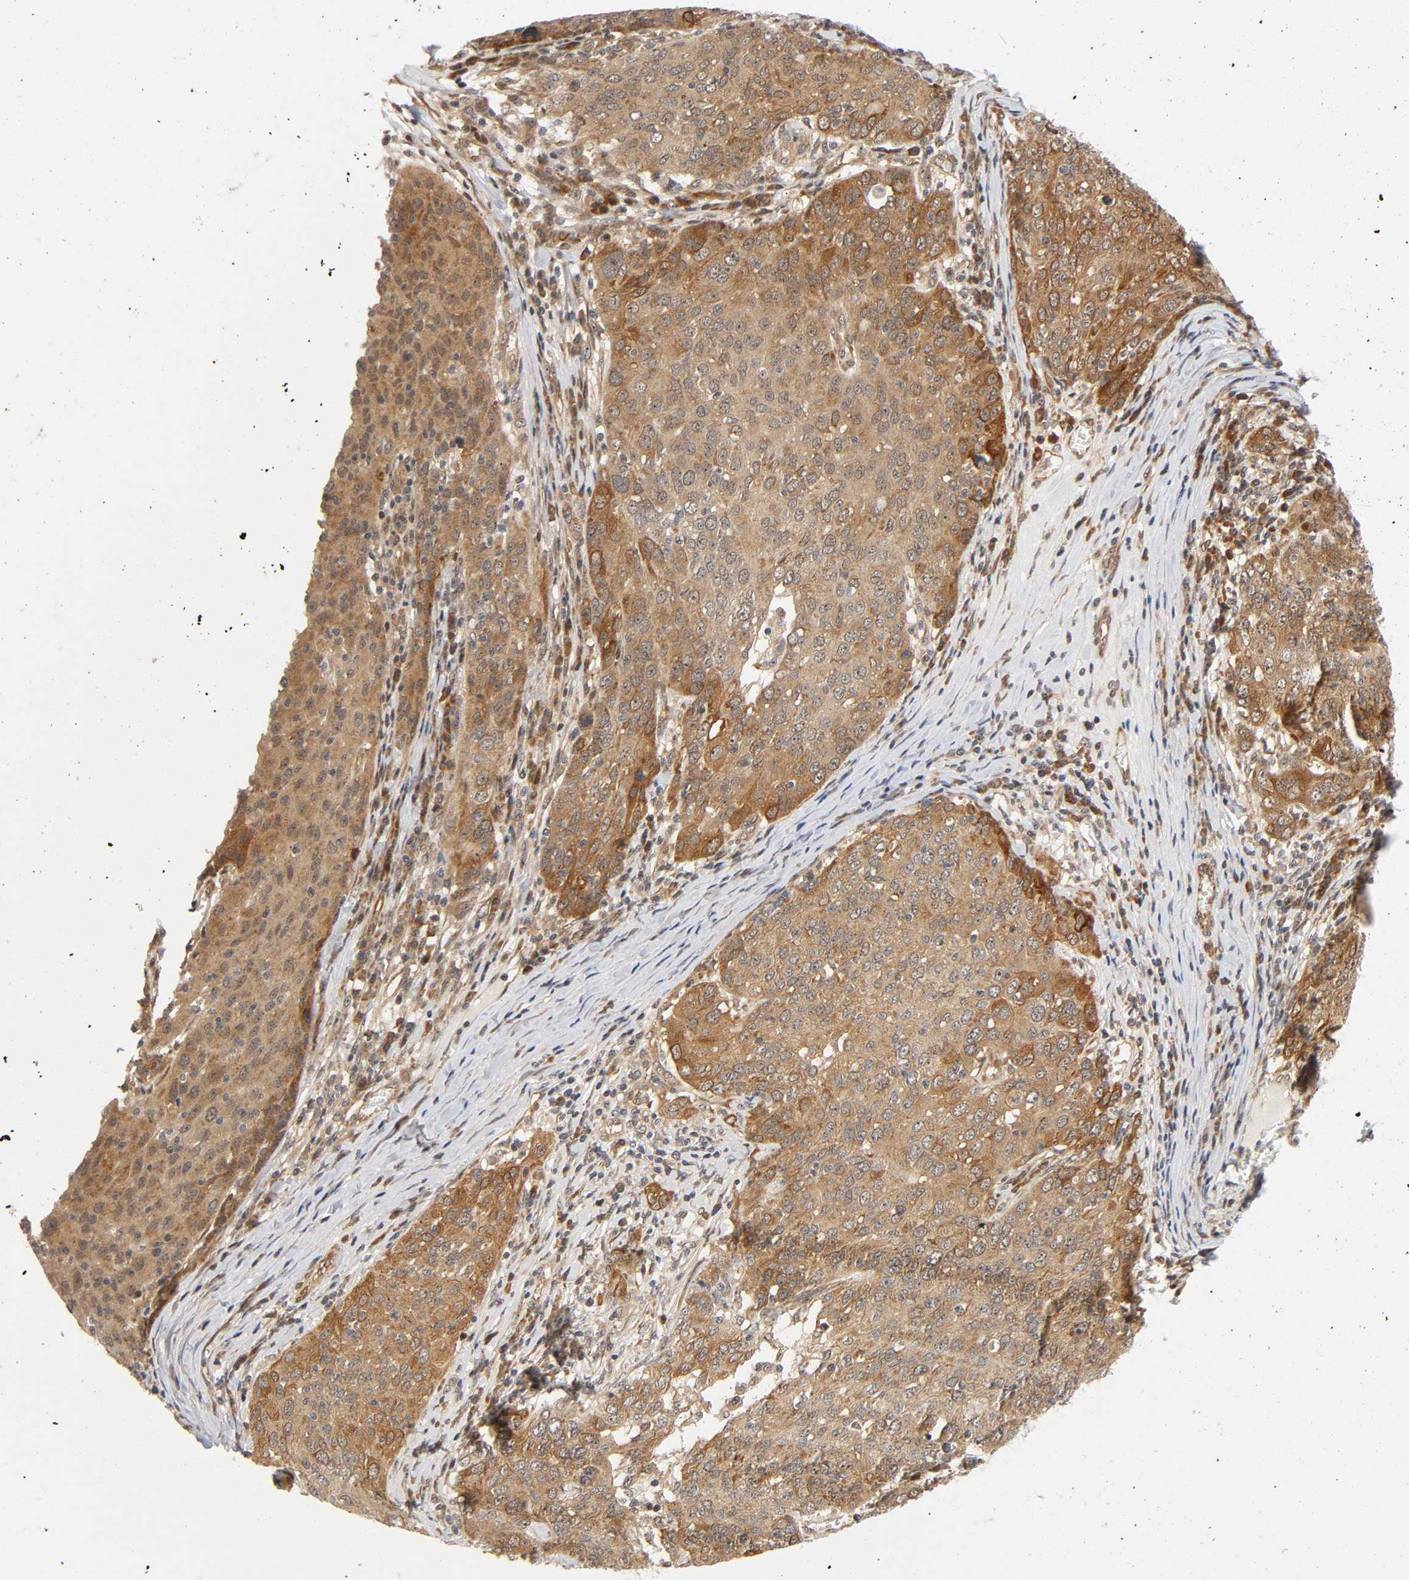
{"staining": {"intensity": "moderate", "quantity": ">75%", "location": "cytoplasmic/membranous"}, "tissue": "ovarian cancer", "cell_type": "Tumor cells", "image_type": "cancer", "snomed": [{"axis": "morphology", "description": "Carcinoma, endometroid"}, {"axis": "topography", "description": "Ovary"}], "caption": "This image exhibits immunohistochemistry (IHC) staining of ovarian endometroid carcinoma, with medium moderate cytoplasmic/membranous expression in approximately >75% of tumor cells.", "gene": "IQCJ-SCHIP1", "patient": {"sex": "female", "age": 50}}